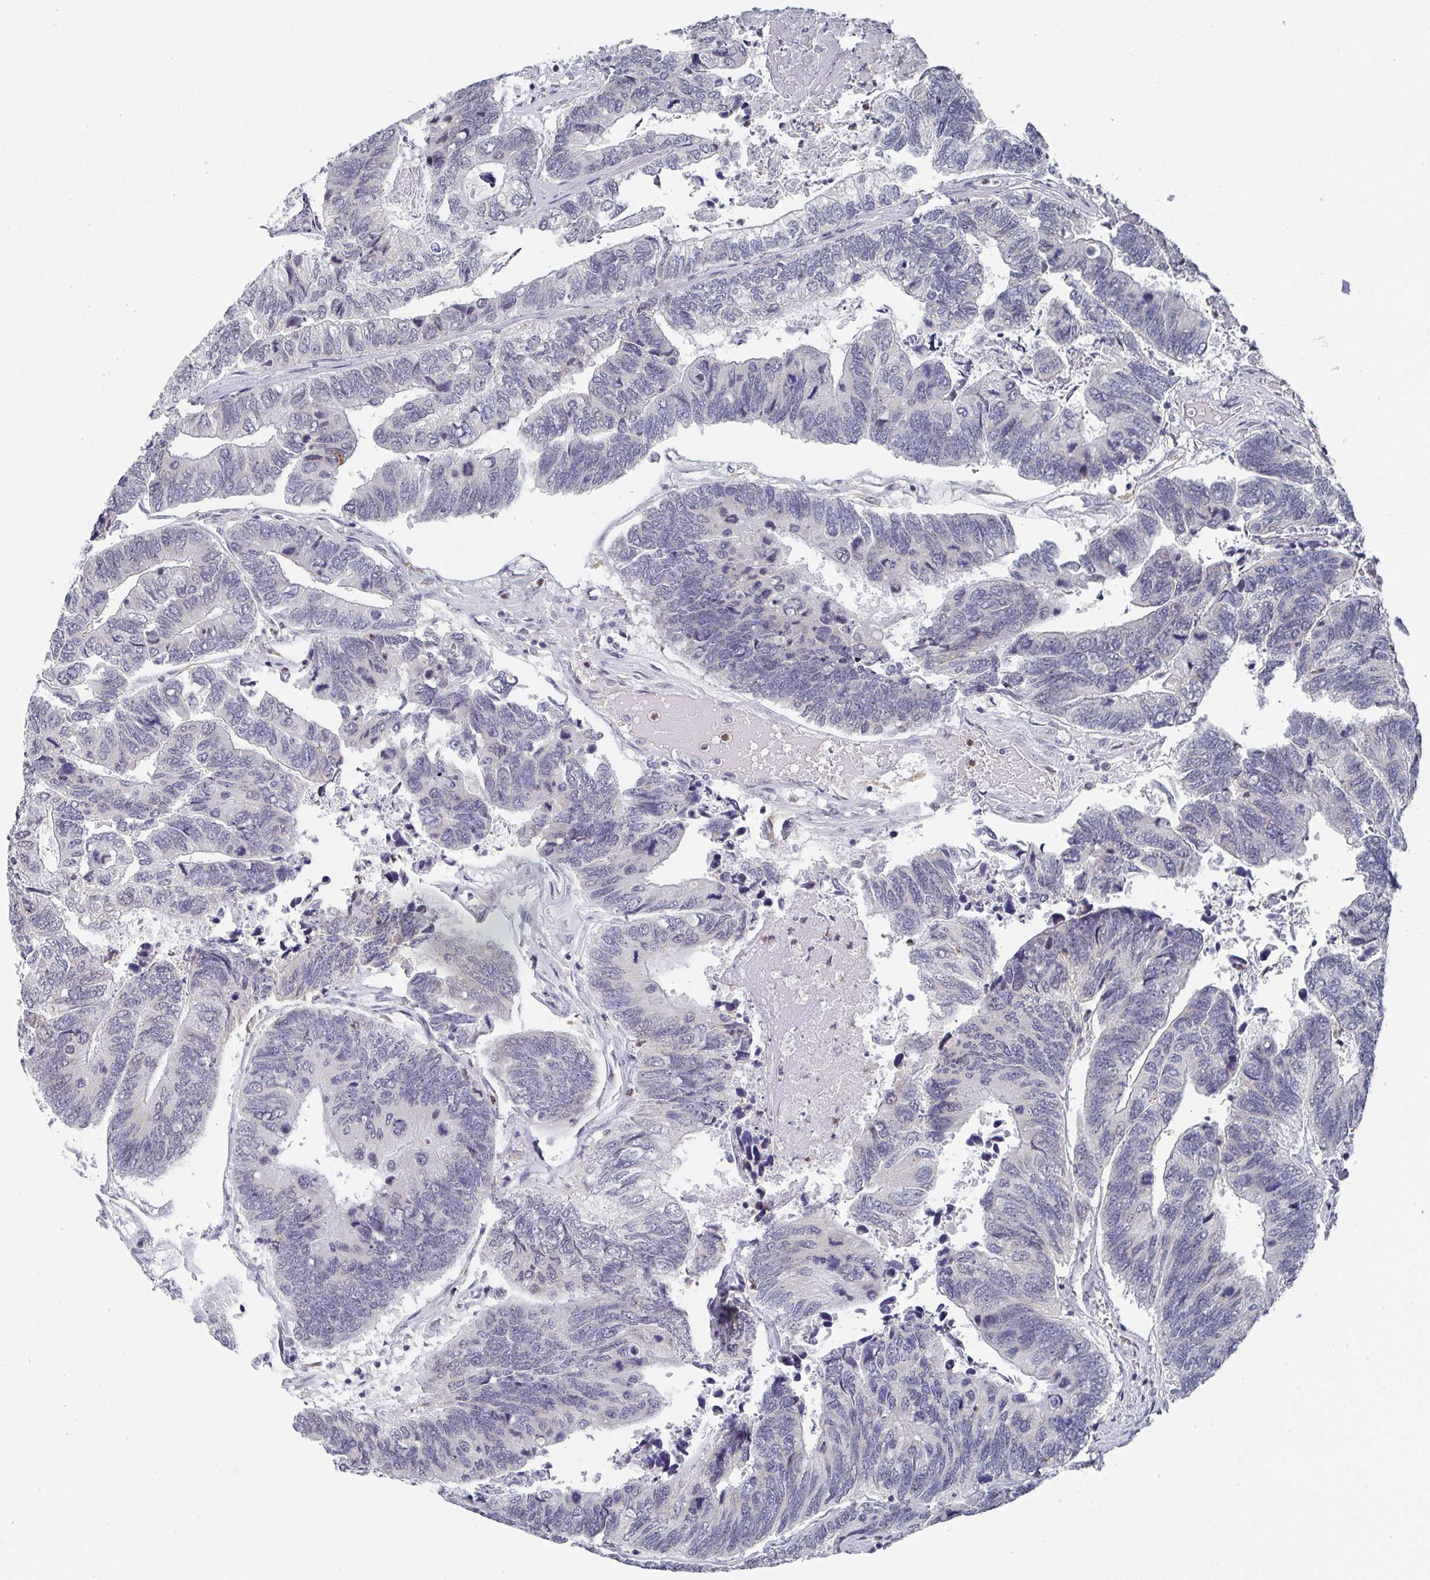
{"staining": {"intensity": "negative", "quantity": "none", "location": "none"}, "tissue": "colorectal cancer", "cell_type": "Tumor cells", "image_type": "cancer", "snomed": [{"axis": "morphology", "description": "Adenocarcinoma, NOS"}, {"axis": "topography", "description": "Colon"}], "caption": "Colorectal cancer (adenocarcinoma) was stained to show a protein in brown. There is no significant positivity in tumor cells. (DAB IHC with hematoxylin counter stain).", "gene": "NCF1", "patient": {"sex": "female", "age": 67}}